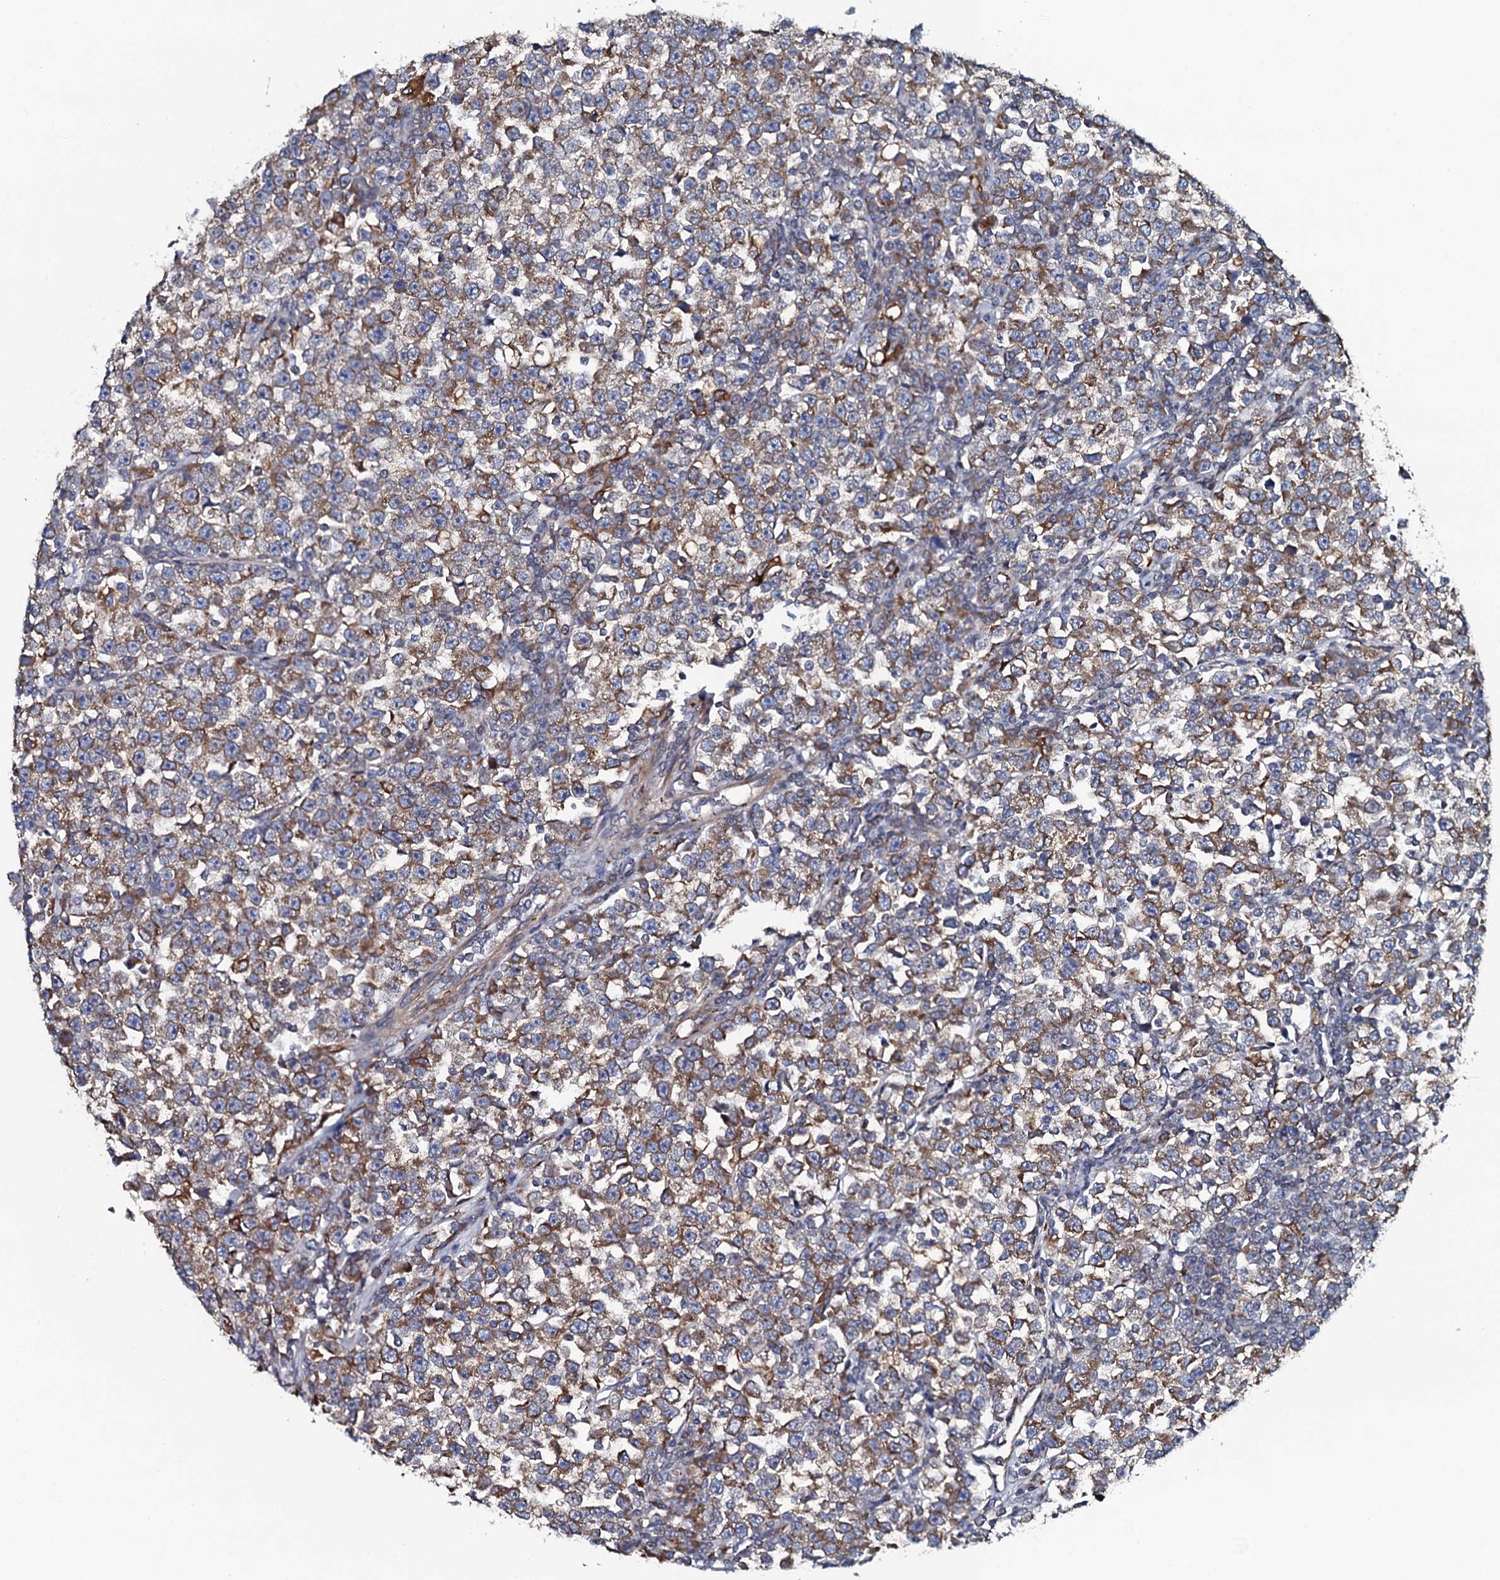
{"staining": {"intensity": "moderate", "quantity": ">75%", "location": "cytoplasmic/membranous"}, "tissue": "testis cancer", "cell_type": "Tumor cells", "image_type": "cancer", "snomed": [{"axis": "morphology", "description": "Normal tissue, NOS"}, {"axis": "morphology", "description": "Seminoma, NOS"}, {"axis": "topography", "description": "Testis"}], "caption": "Brown immunohistochemical staining in testis cancer (seminoma) exhibits moderate cytoplasmic/membranous expression in approximately >75% of tumor cells.", "gene": "TMEM151A", "patient": {"sex": "male", "age": 43}}